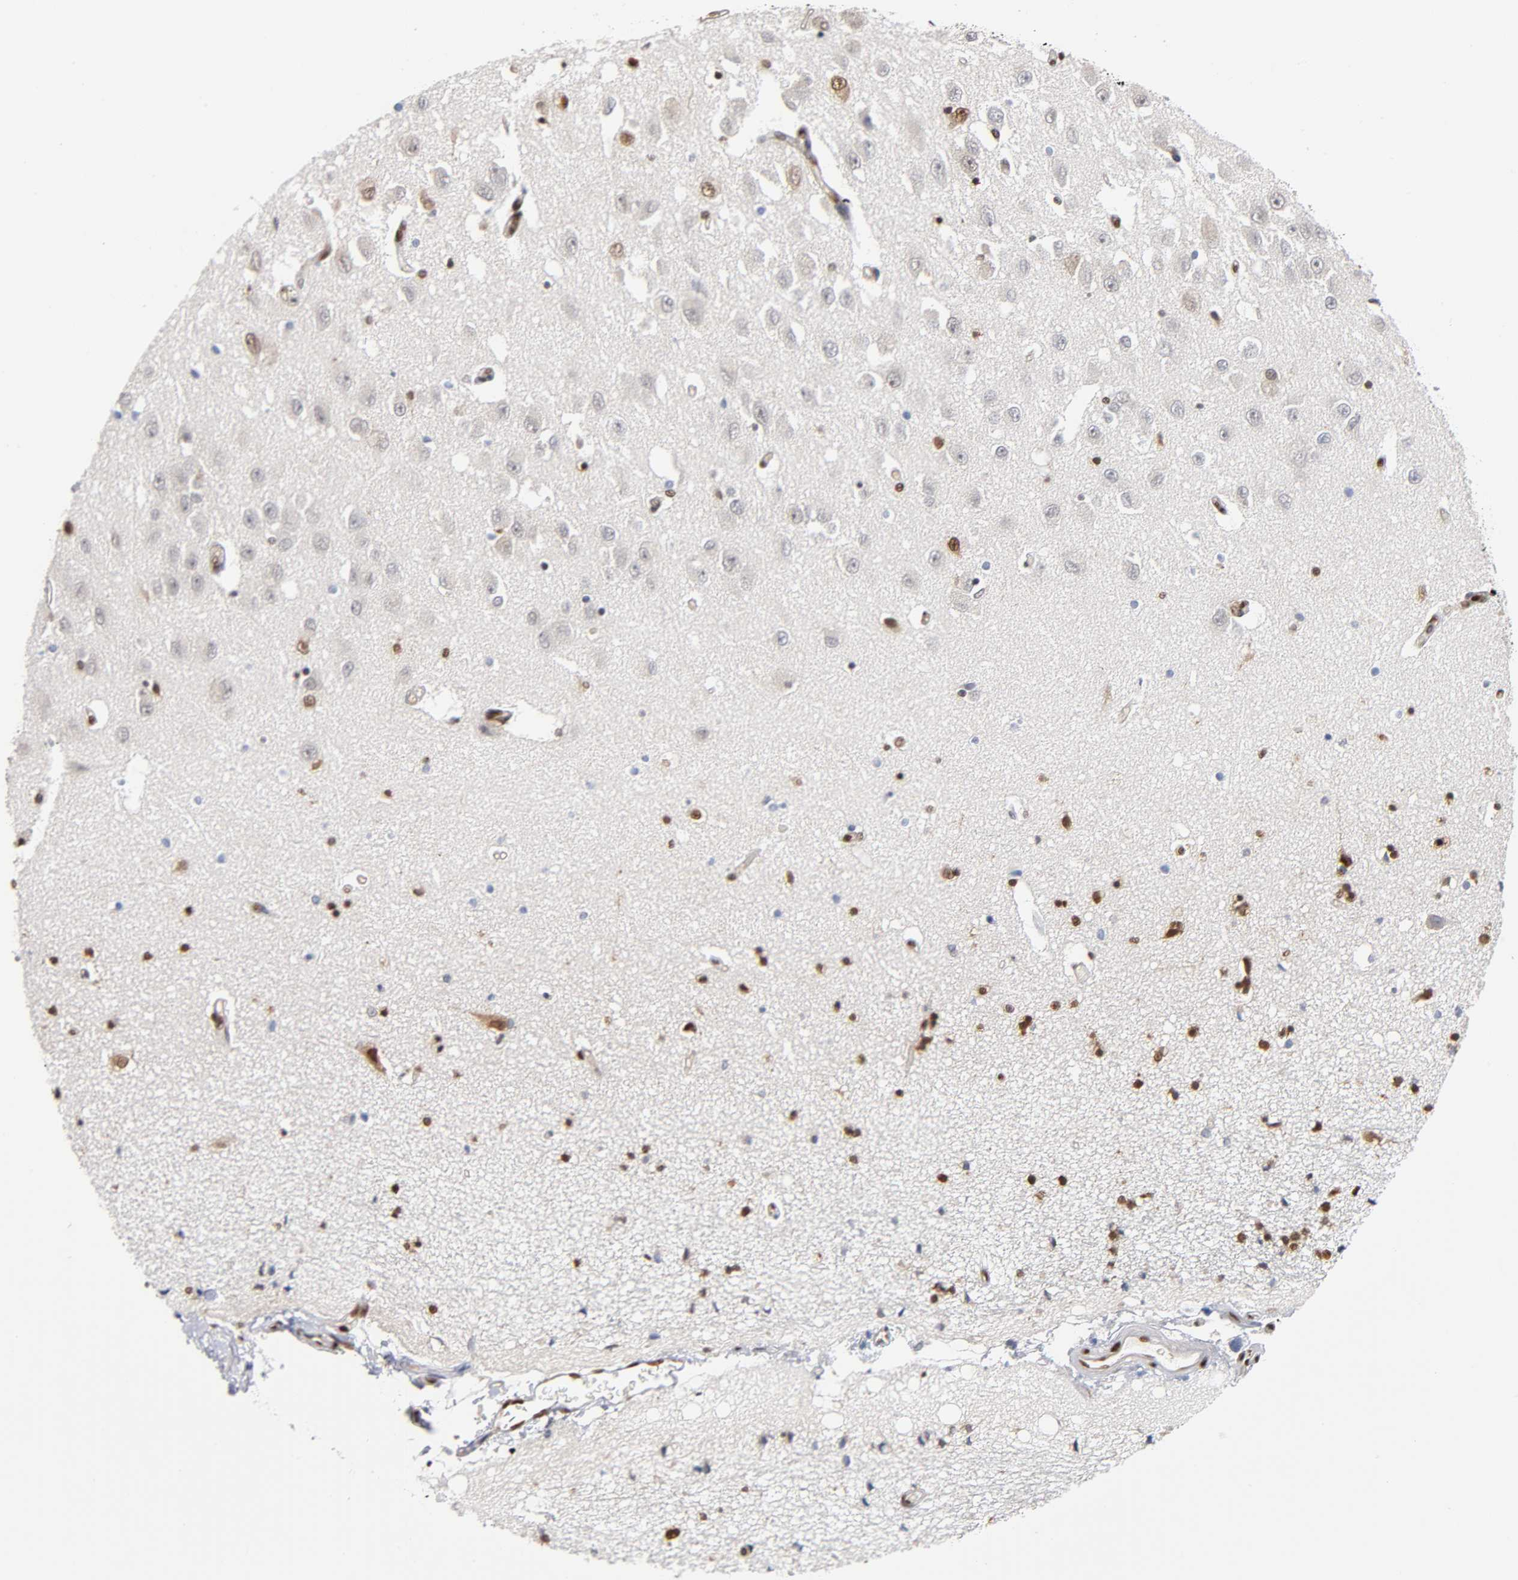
{"staining": {"intensity": "strong", "quantity": ">75%", "location": "nuclear"}, "tissue": "hippocampus", "cell_type": "Glial cells", "image_type": "normal", "snomed": [{"axis": "morphology", "description": "Normal tissue, NOS"}, {"axis": "topography", "description": "Hippocampus"}], "caption": "Strong nuclear staining for a protein is present in approximately >75% of glial cells of unremarkable hippocampus using immunohistochemistry.", "gene": "ILKAP", "patient": {"sex": "female", "age": 54}}